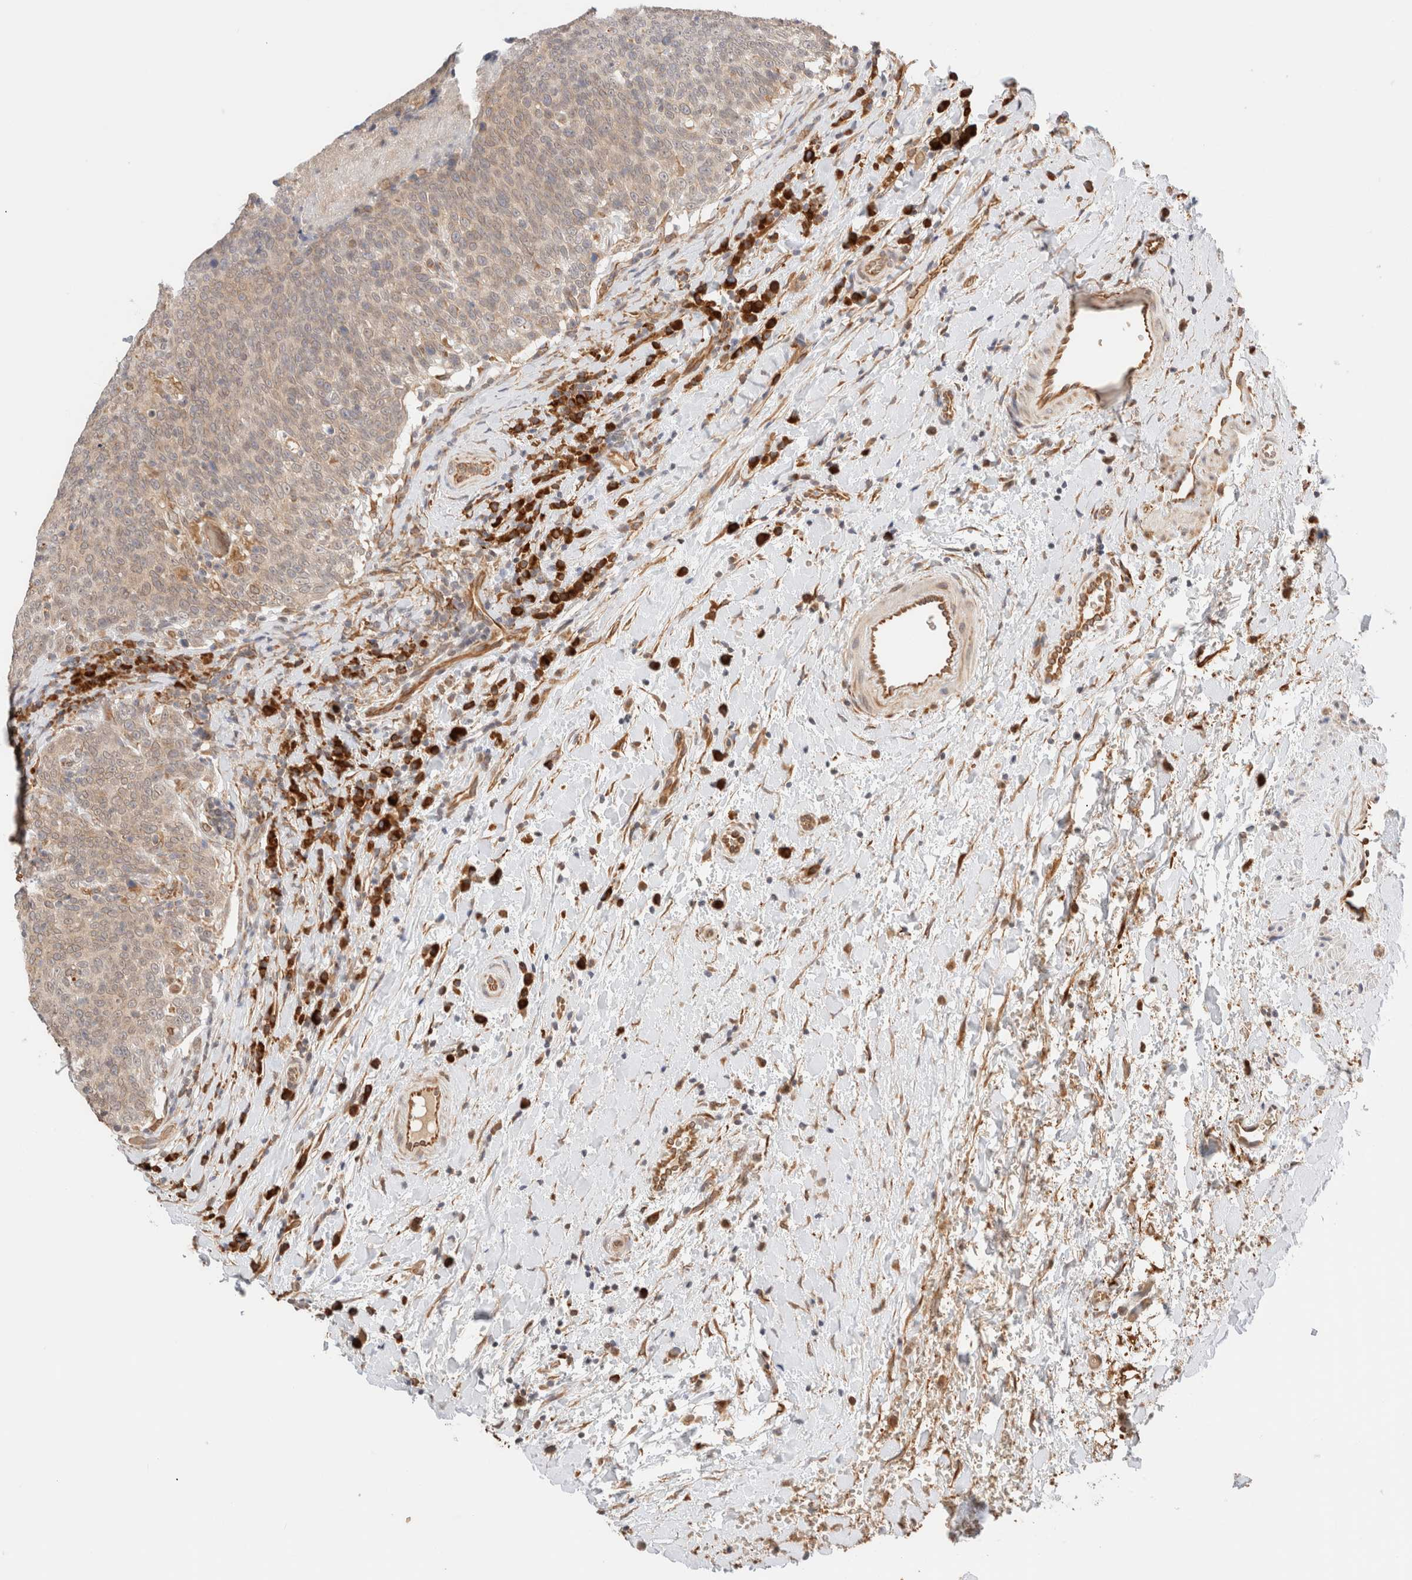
{"staining": {"intensity": "weak", "quantity": ">75%", "location": "cytoplasmic/membranous"}, "tissue": "head and neck cancer", "cell_type": "Tumor cells", "image_type": "cancer", "snomed": [{"axis": "morphology", "description": "Squamous cell carcinoma, NOS"}, {"axis": "morphology", "description": "Squamous cell carcinoma, metastatic, NOS"}, {"axis": "topography", "description": "Lymph node"}, {"axis": "topography", "description": "Head-Neck"}], "caption": "A histopathology image of human head and neck metastatic squamous cell carcinoma stained for a protein exhibits weak cytoplasmic/membranous brown staining in tumor cells. (DAB IHC, brown staining for protein, blue staining for nuclei).", "gene": "SYVN1", "patient": {"sex": "male", "age": 62}}